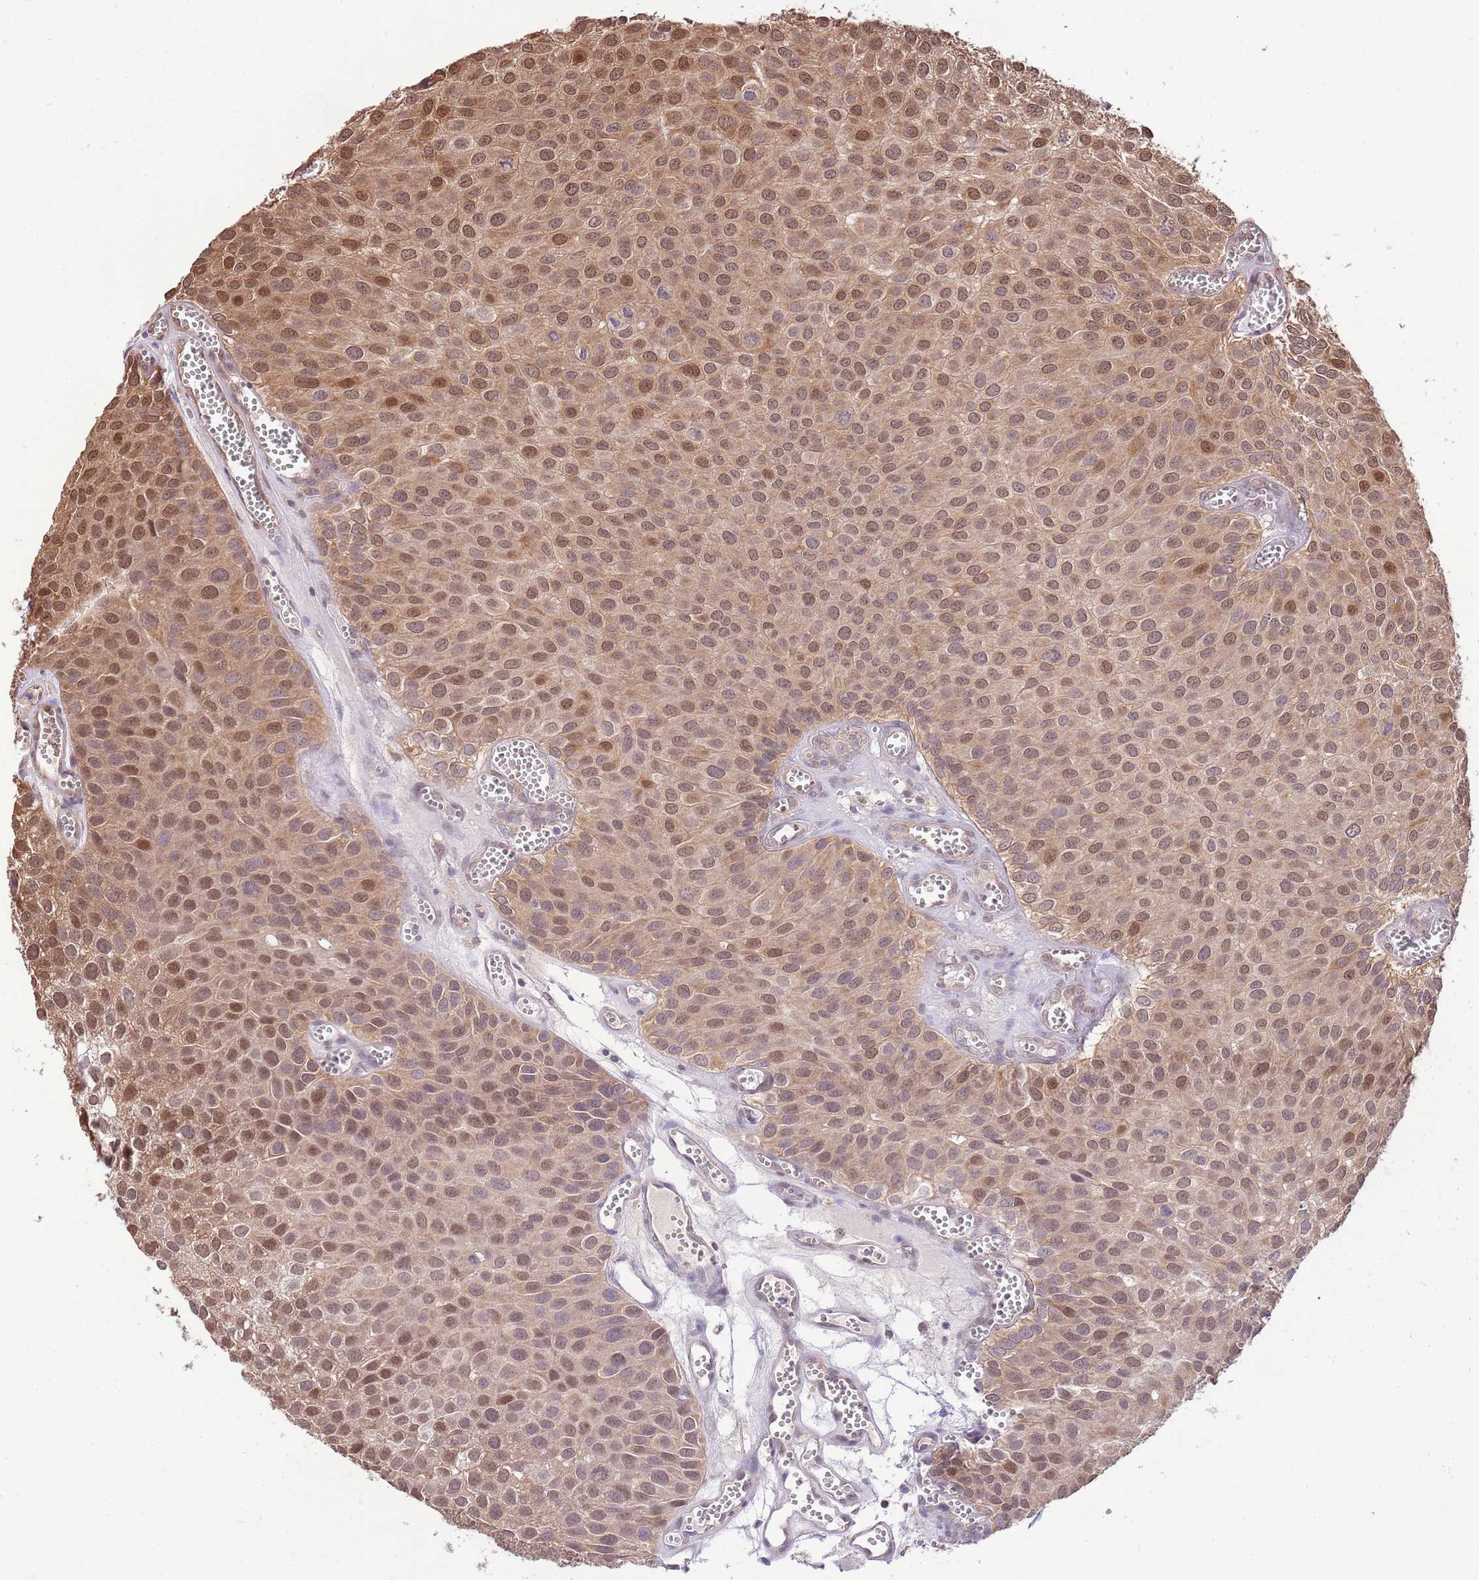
{"staining": {"intensity": "moderate", "quantity": ">75%", "location": "cytoplasmic/membranous,nuclear"}, "tissue": "urothelial cancer", "cell_type": "Tumor cells", "image_type": "cancer", "snomed": [{"axis": "morphology", "description": "Urothelial carcinoma, Low grade"}, {"axis": "topography", "description": "Urinary bladder"}], "caption": "A brown stain highlights moderate cytoplasmic/membranous and nuclear positivity of a protein in human low-grade urothelial carcinoma tumor cells. (DAB = brown stain, brightfield microscopy at high magnification).", "gene": "NSFL1C", "patient": {"sex": "male", "age": 88}}